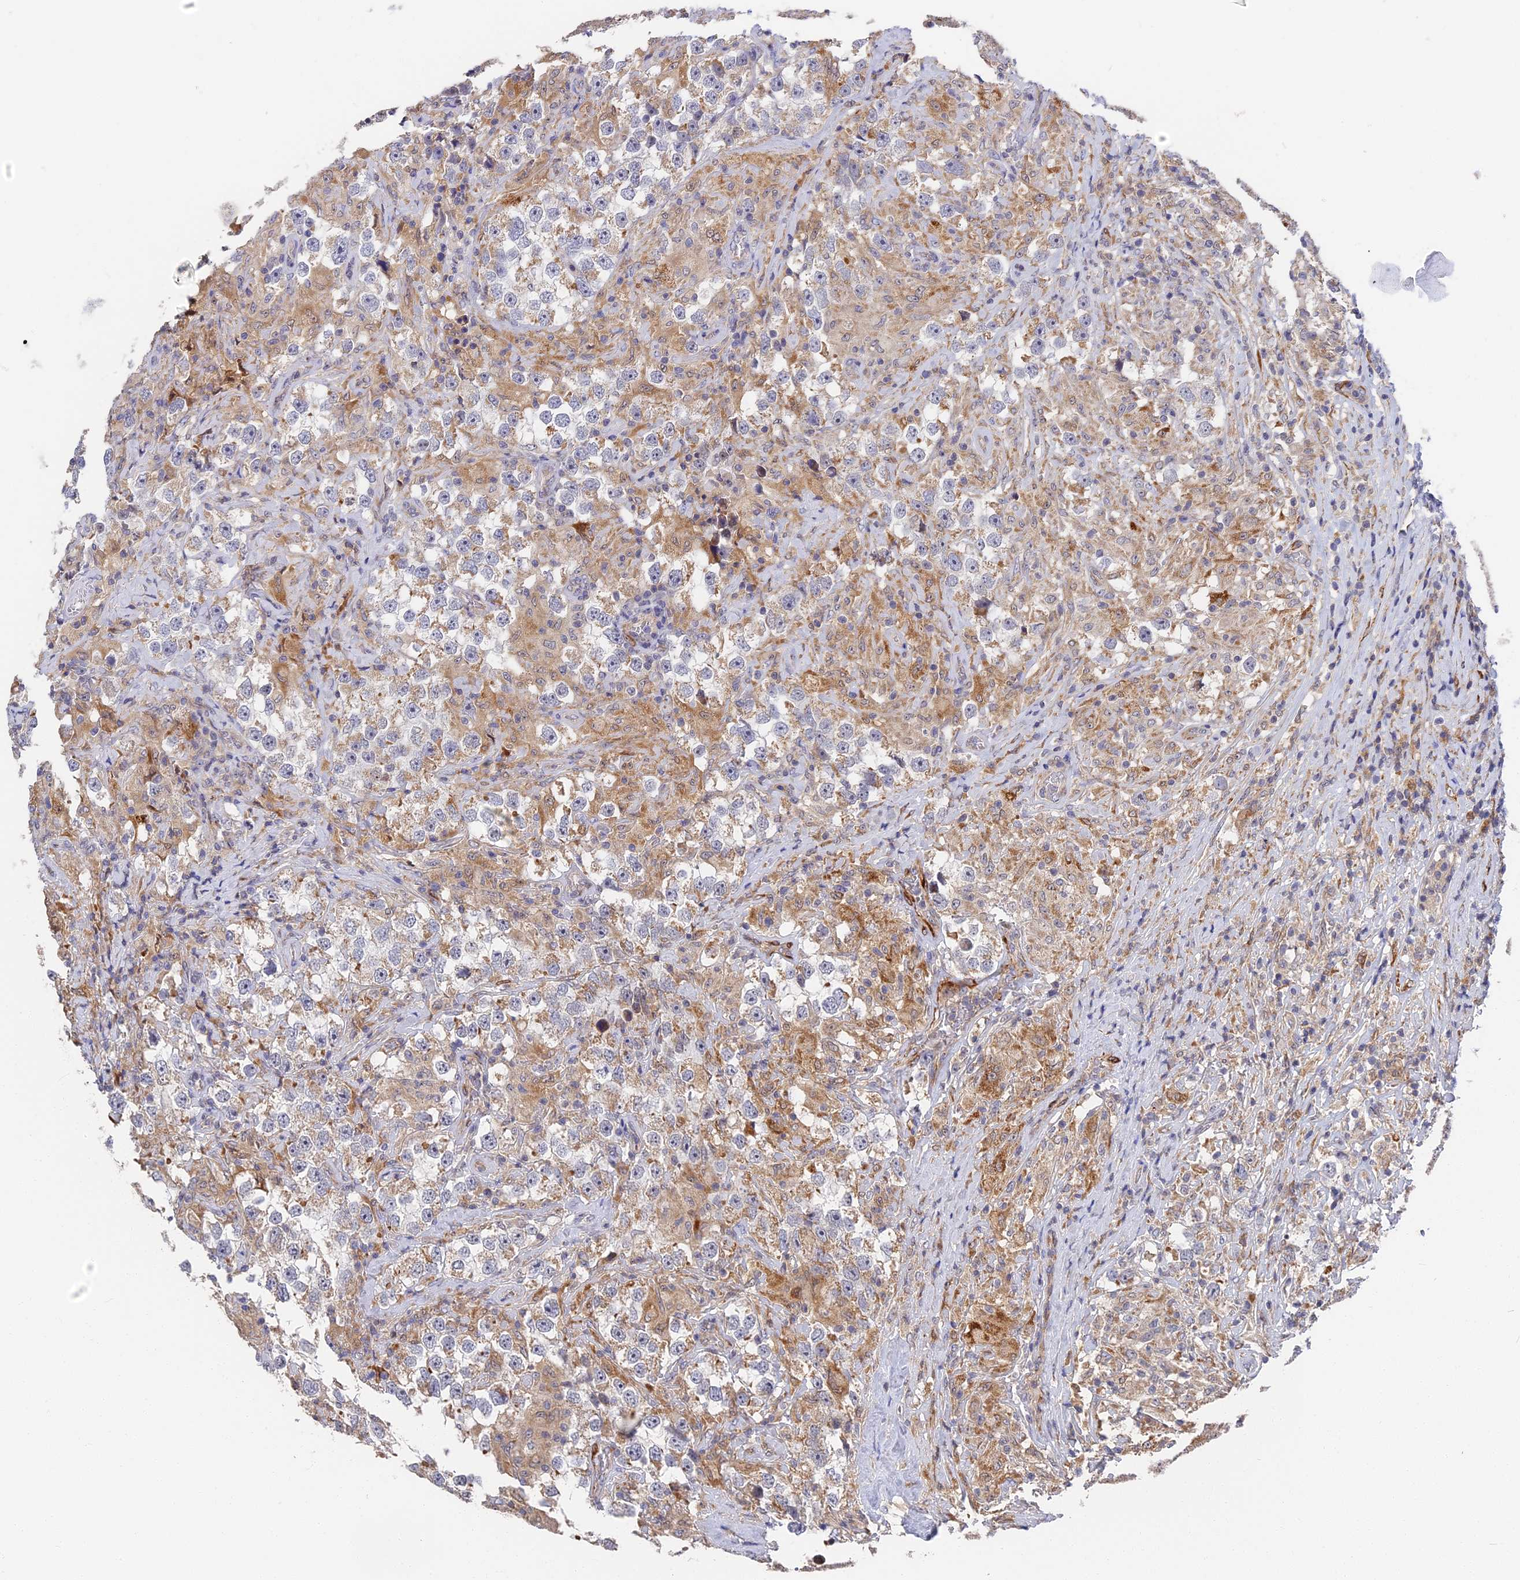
{"staining": {"intensity": "negative", "quantity": "none", "location": "none"}, "tissue": "testis cancer", "cell_type": "Tumor cells", "image_type": "cancer", "snomed": [{"axis": "morphology", "description": "Seminoma, NOS"}, {"axis": "topography", "description": "Testis"}], "caption": "High power microscopy image of an IHC histopathology image of testis seminoma, revealing no significant positivity in tumor cells. The staining is performed using DAB brown chromogen with nuclei counter-stained in using hematoxylin.", "gene": "CCDC113", "patient": {"sex": "male", "age": 46}}